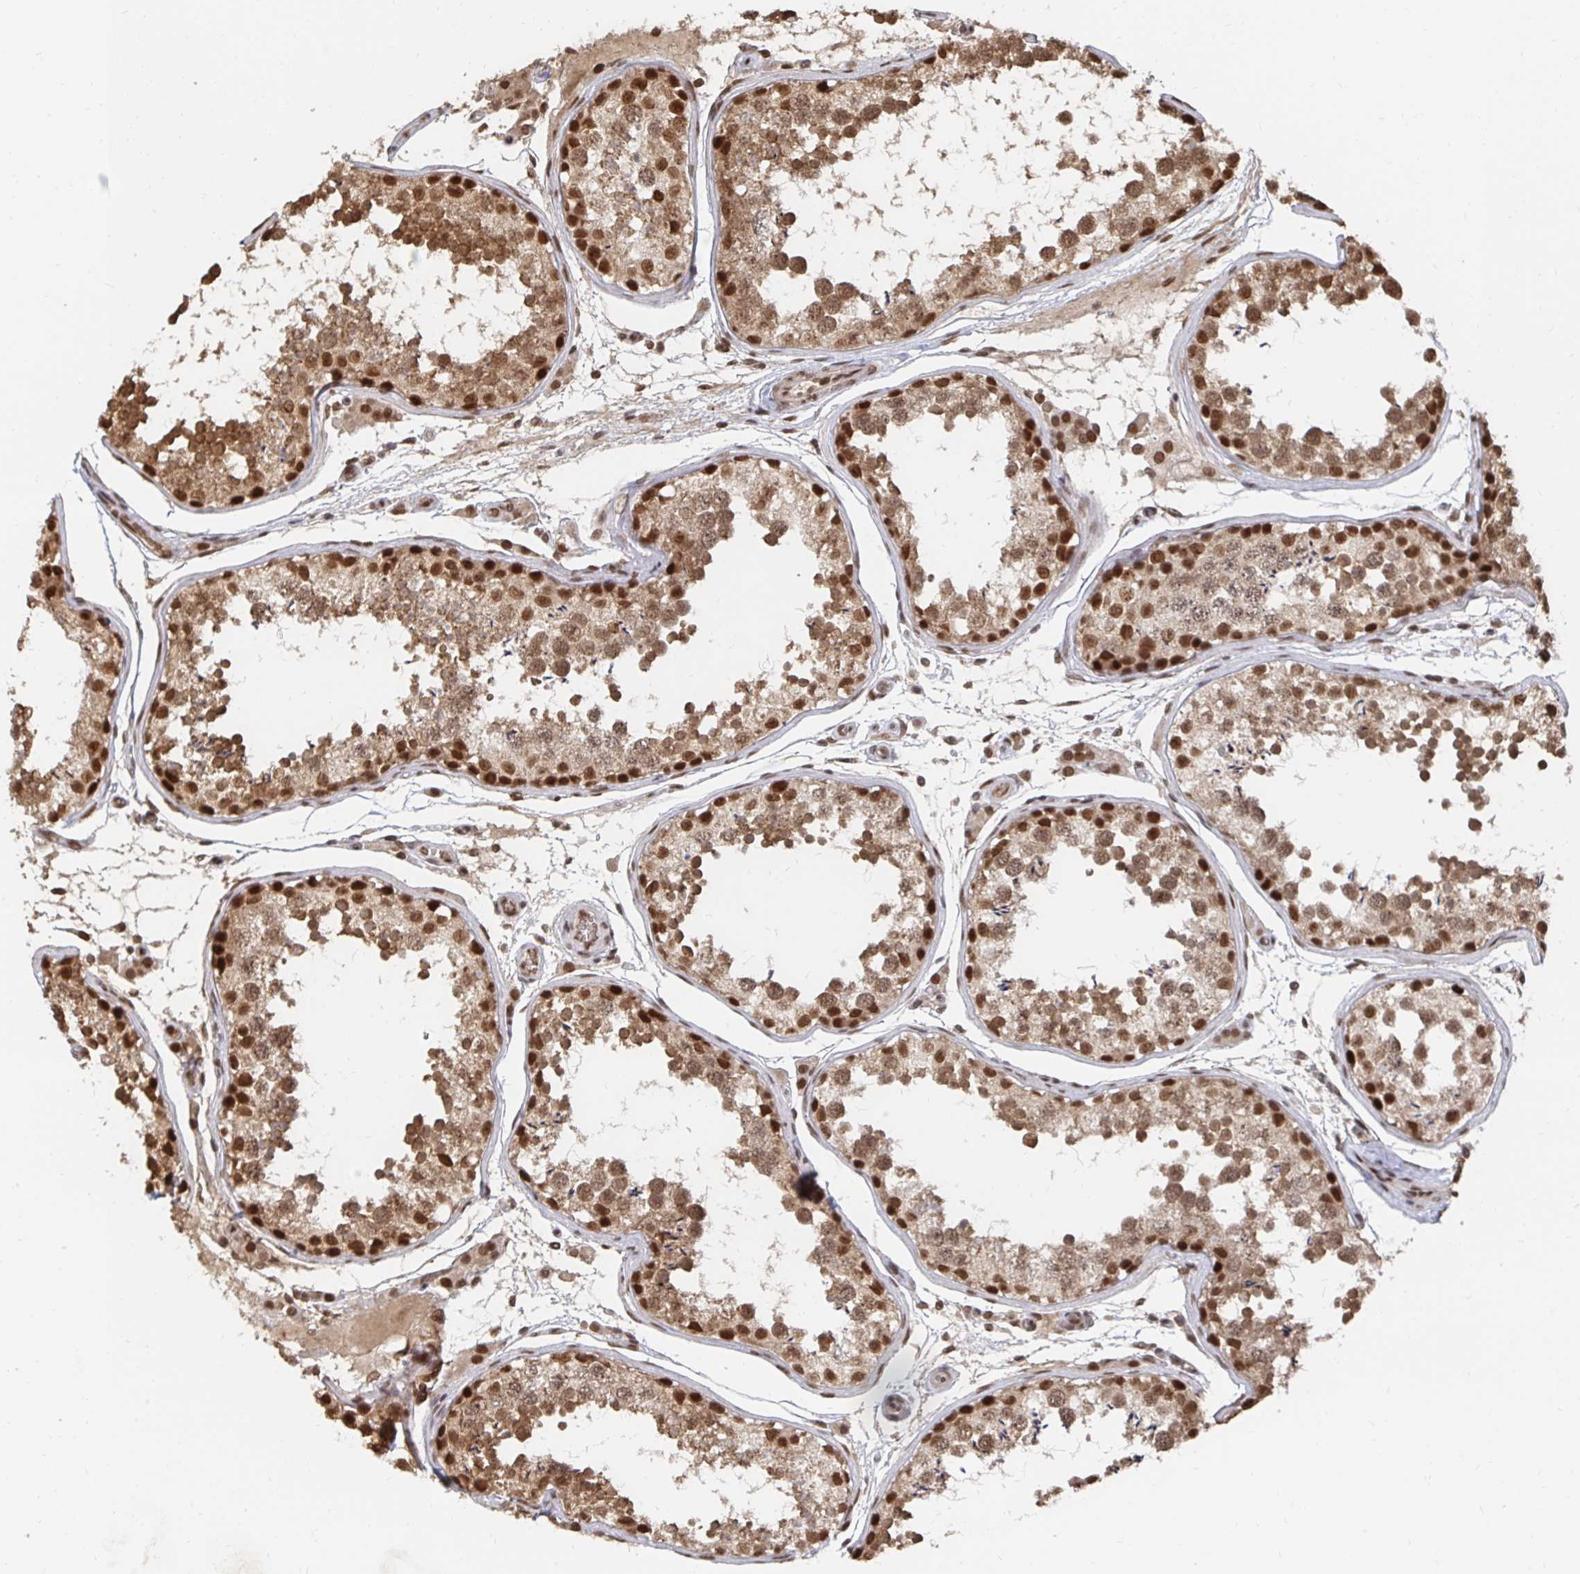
{"staining": {"intensity": "strong", "quantity": ">75%", "location": "cytoplasmic/membranous,nuclear"}, "tissue": "testis", "cell_type": "Cells in seminiferous ducts", "image_type": "normal", "snomed": [{"axis": "morphology", "description": "Normal tissue, NOS"}, {"axis": "topography", "description": "Testis"}], "caption": "This photomicrograph demonstrates normal testis stained with immunohistochemistry (IHC) to label a protein in brown. The cytoplasmic/membranous,nuclear of cells in seminiferous ducts show strong positivity for the protein. Nuclei are counter-stained blue.", "gene": "GTF3C6", "patient": {"sex": "male", "age": 29}}